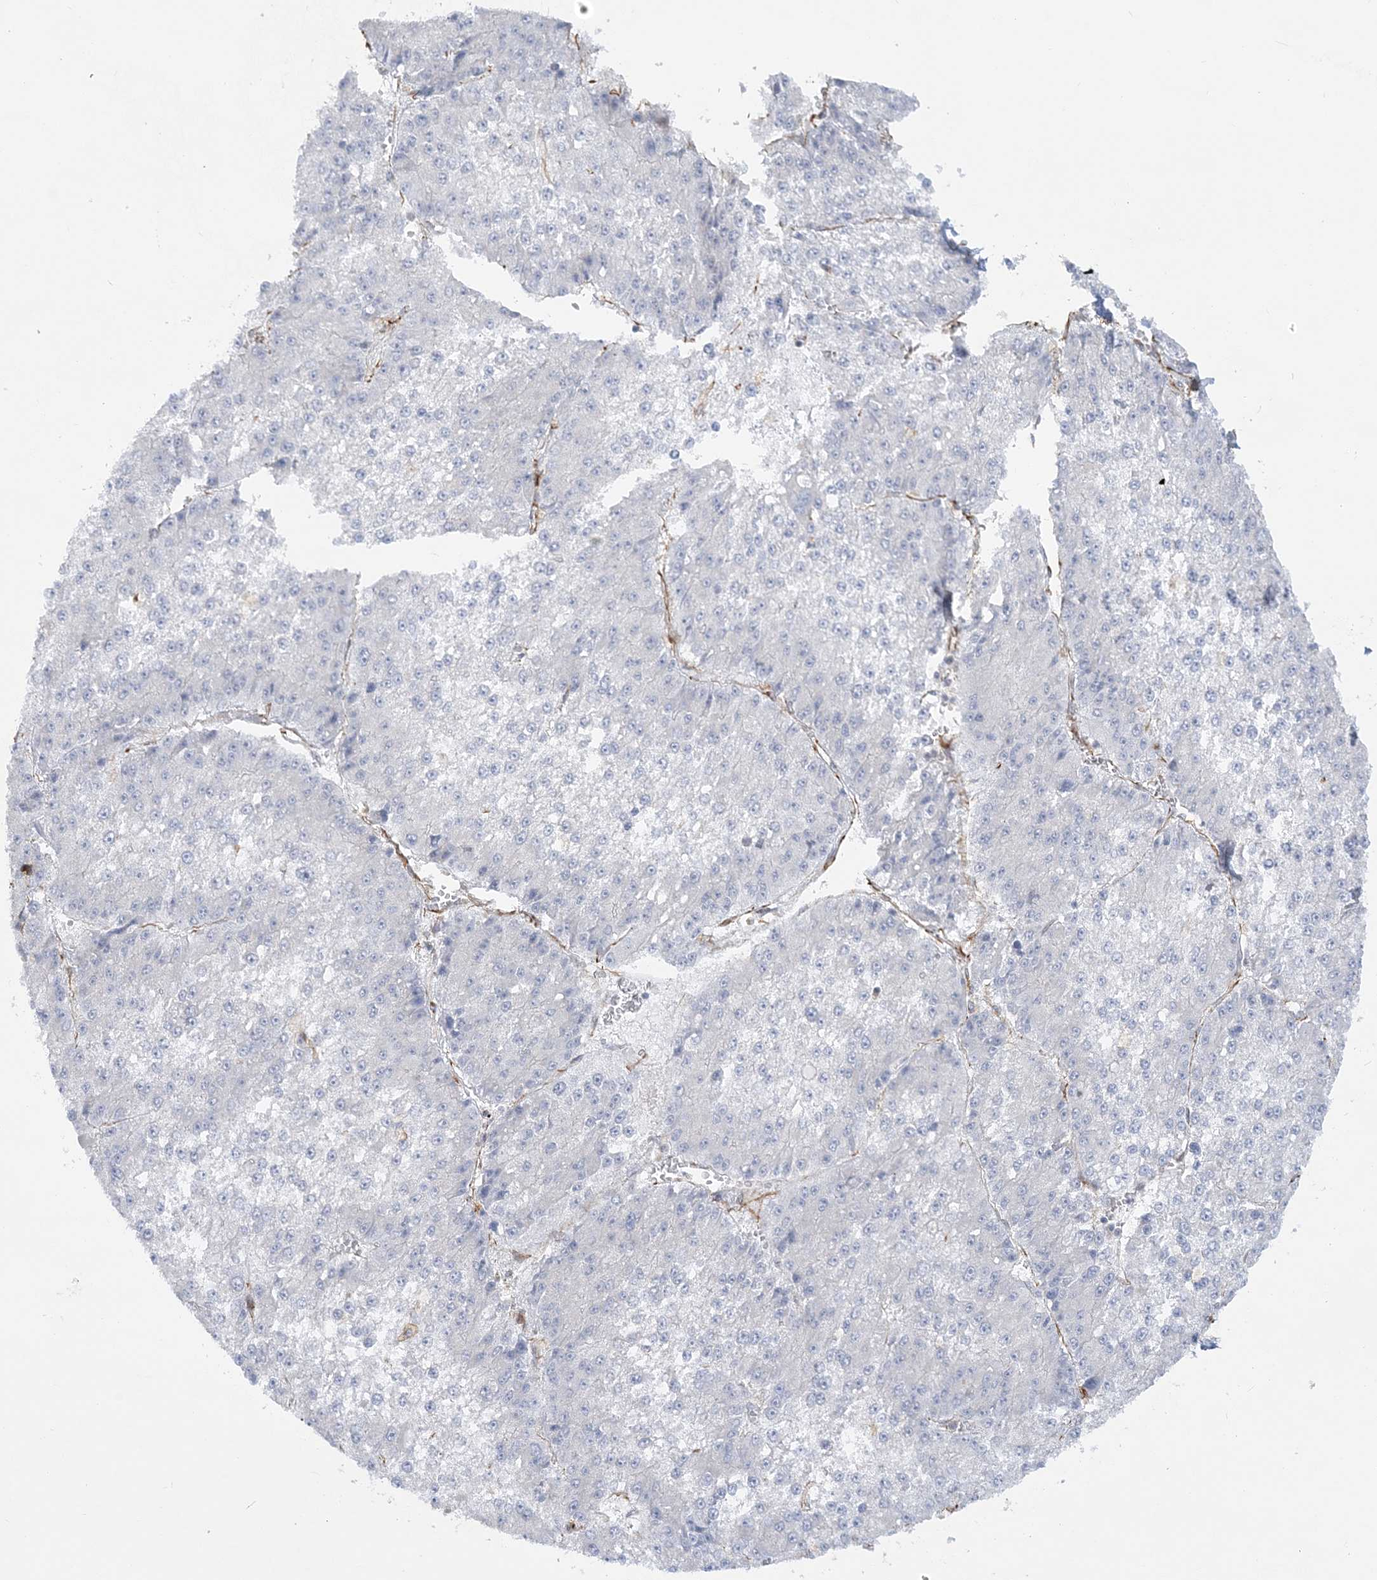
{"staining": {"intensity": "negative", "quantity": "none", "location": "none"}, "tissue": "liver cancer", "cell_type": "Tumor cells", "image_type": "cancer", "snomed": [{"axis": "morphology", "description": "Carcinoma, Hepatocellular, NOS"}, {"axis": "topography", "description": "Liver"}], "caption": "Image shows no protein expression in tumor cells of liver hepatocellular carcinoma tissue.", "gene": "SCLT1", "patient": {"sex": "female", "age": 73}}